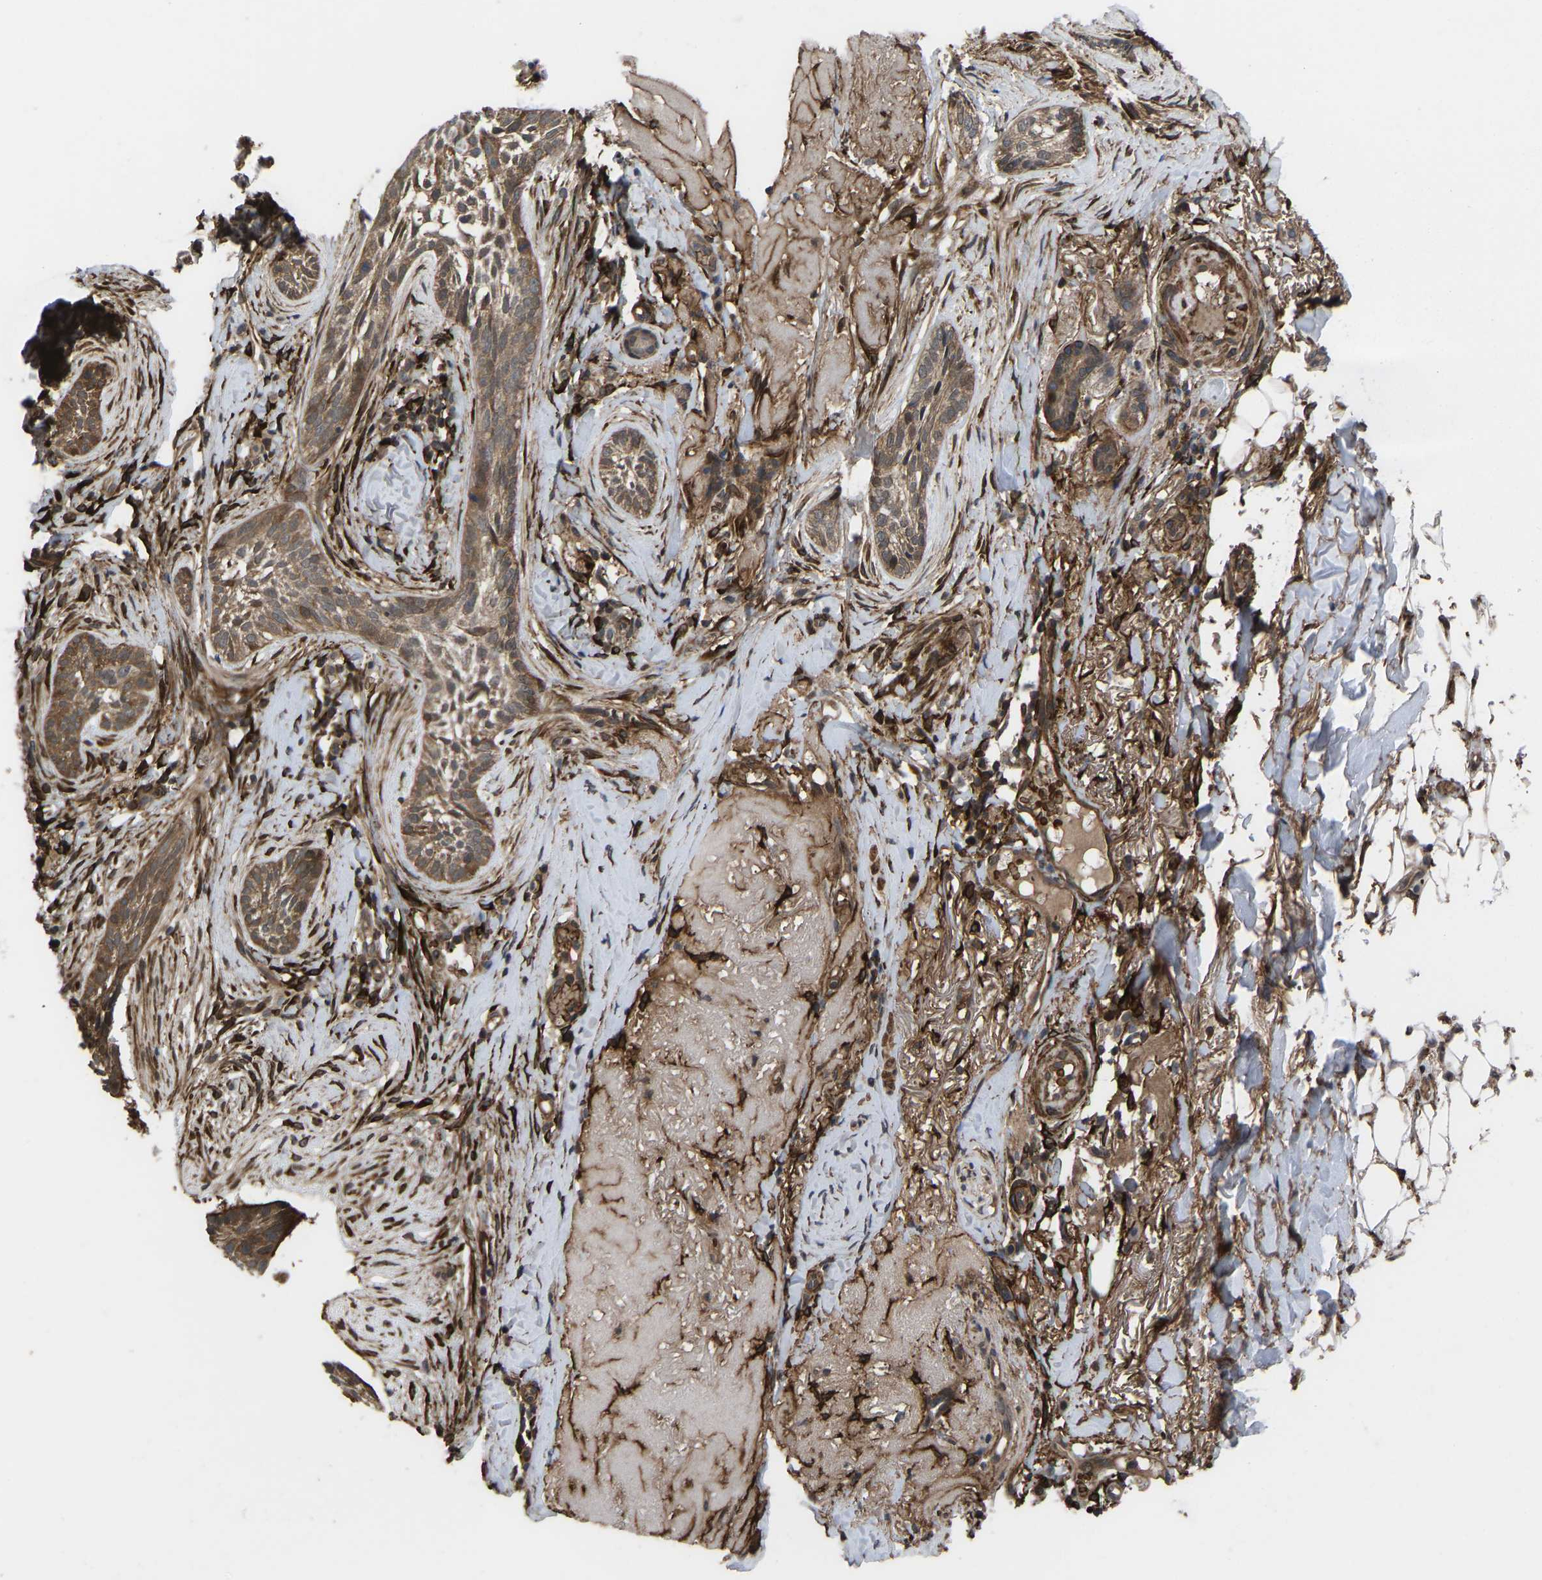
{"staining": {"intensity": "moderate", "quantity": ">75%", "location": "cytoplasmic/membranous"}, "tissue": "skin cancer", "cell_type": "Tumor cells", "image_type": "cancer", "snomed": [{"axis": "morphology", "description": "Basal cell carcinoma"}, {"axis": "topography", "description": "Skin"}], "caption": "Immunohistochemistry (IHC) staining of basal cell carcinoma (skin), which demonstrates medium levels of moderate cytoplasmic/membranous expression in approximately >75% of tumor cells indicating moderate cytoplasmic/membranous protein staining. The staining was performed using DAB (3,3'-diaminobenzidine) (brown) for protein detection and nuclei were counterstained in hematoxylin (blue).", "gene": "CYP7B1", "patient": {"sex": "female", "age": 88}}